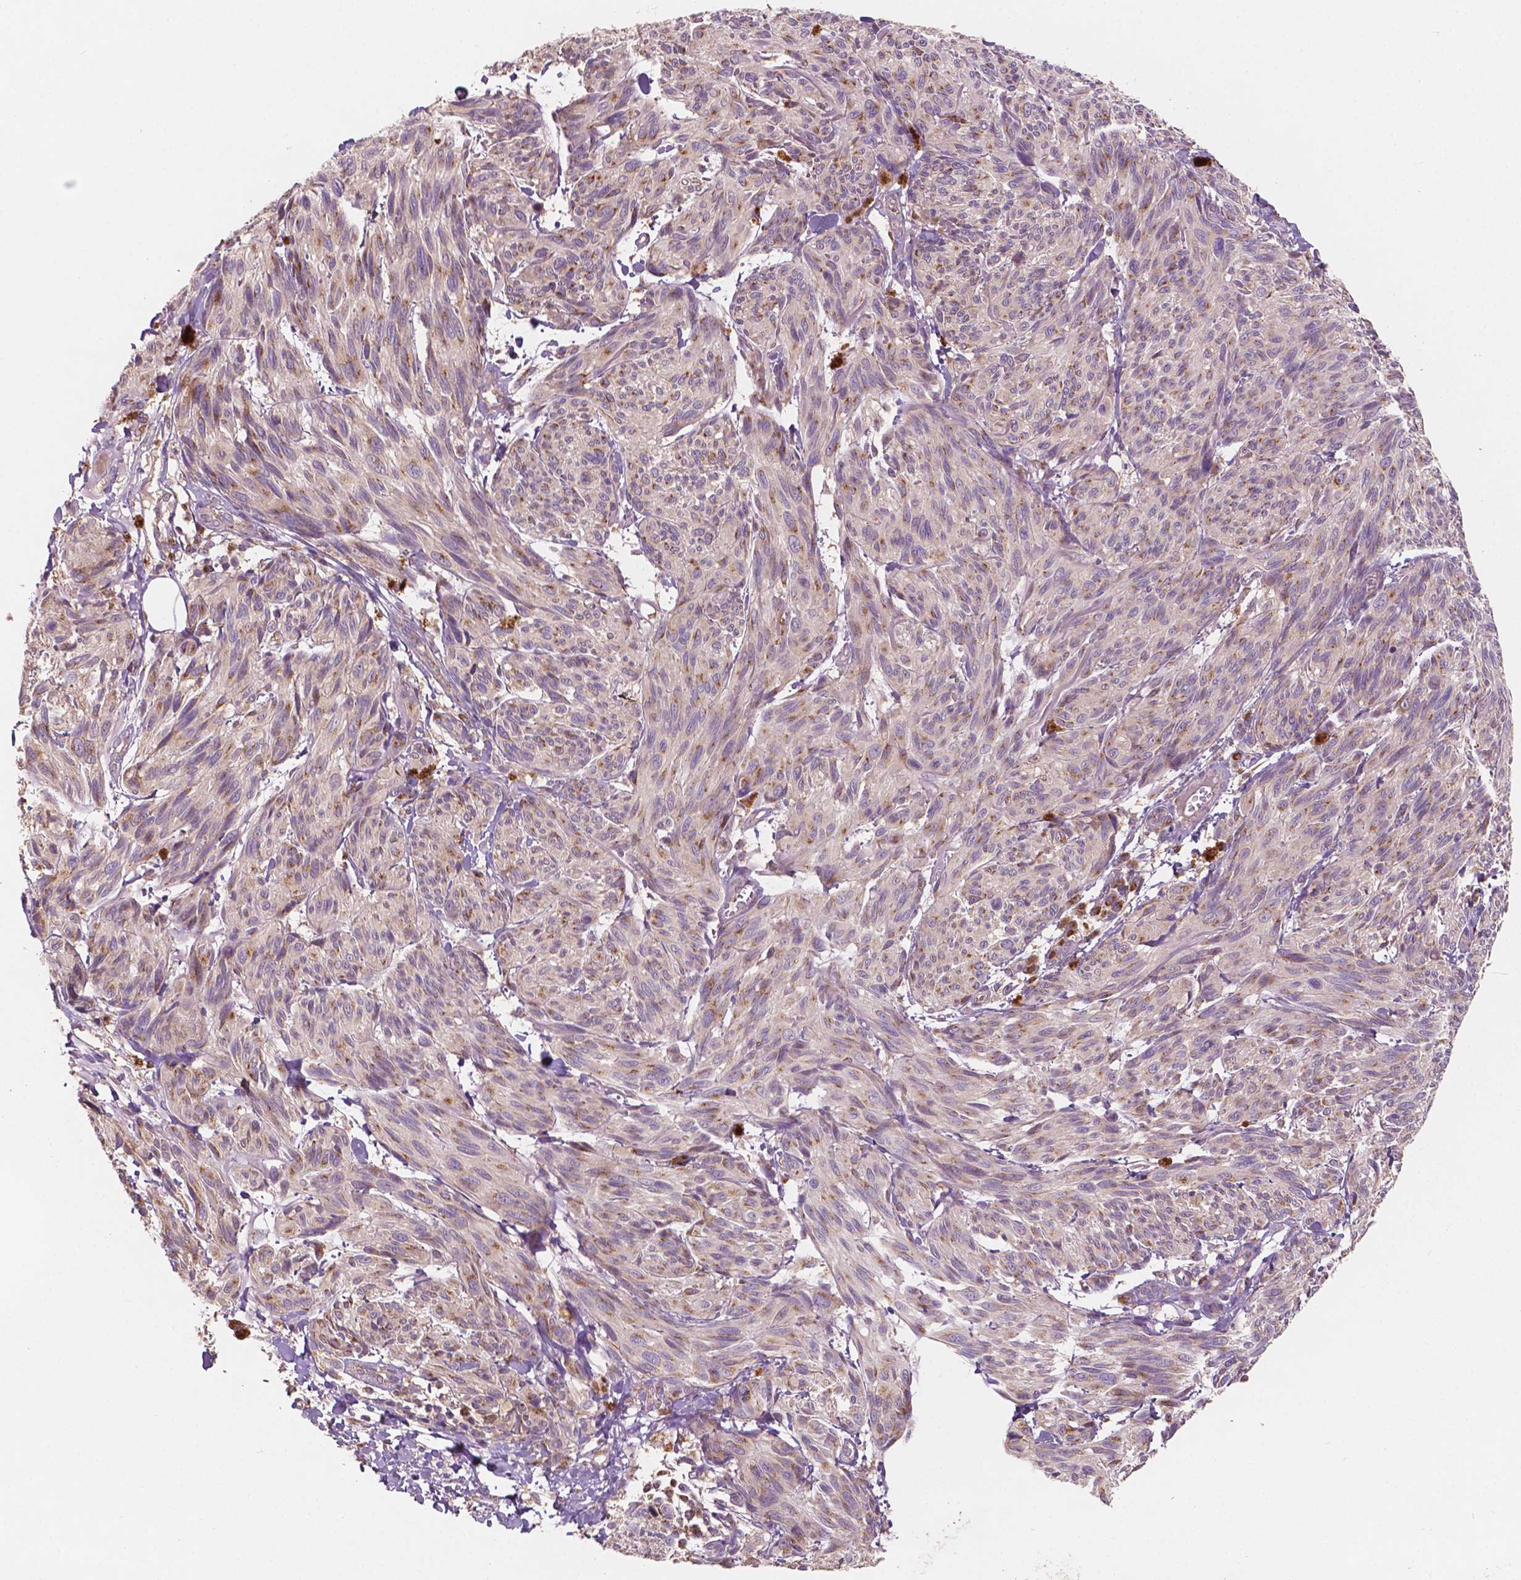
{"staining": {"intensity": "moderate", "quantity": "25%-75%", "location": "cytoplasmic/membranous"}, "tissue": "melanoma", "cell_type": "Tumor cells", "image_type": "cancer", "snomed": [{"axis": "morphology", "description": "Malignant melanoma, NOS"}, {"axis": "topography", "description": "Skin"}], "caption": "Protein analysis of melanoma tissue displays moderate cytoplasmic/membranous expression in approximately 25%-75% of tumor cells.", "gene": "CHPT1", "patient": {"sex": "male", "age": 79}}